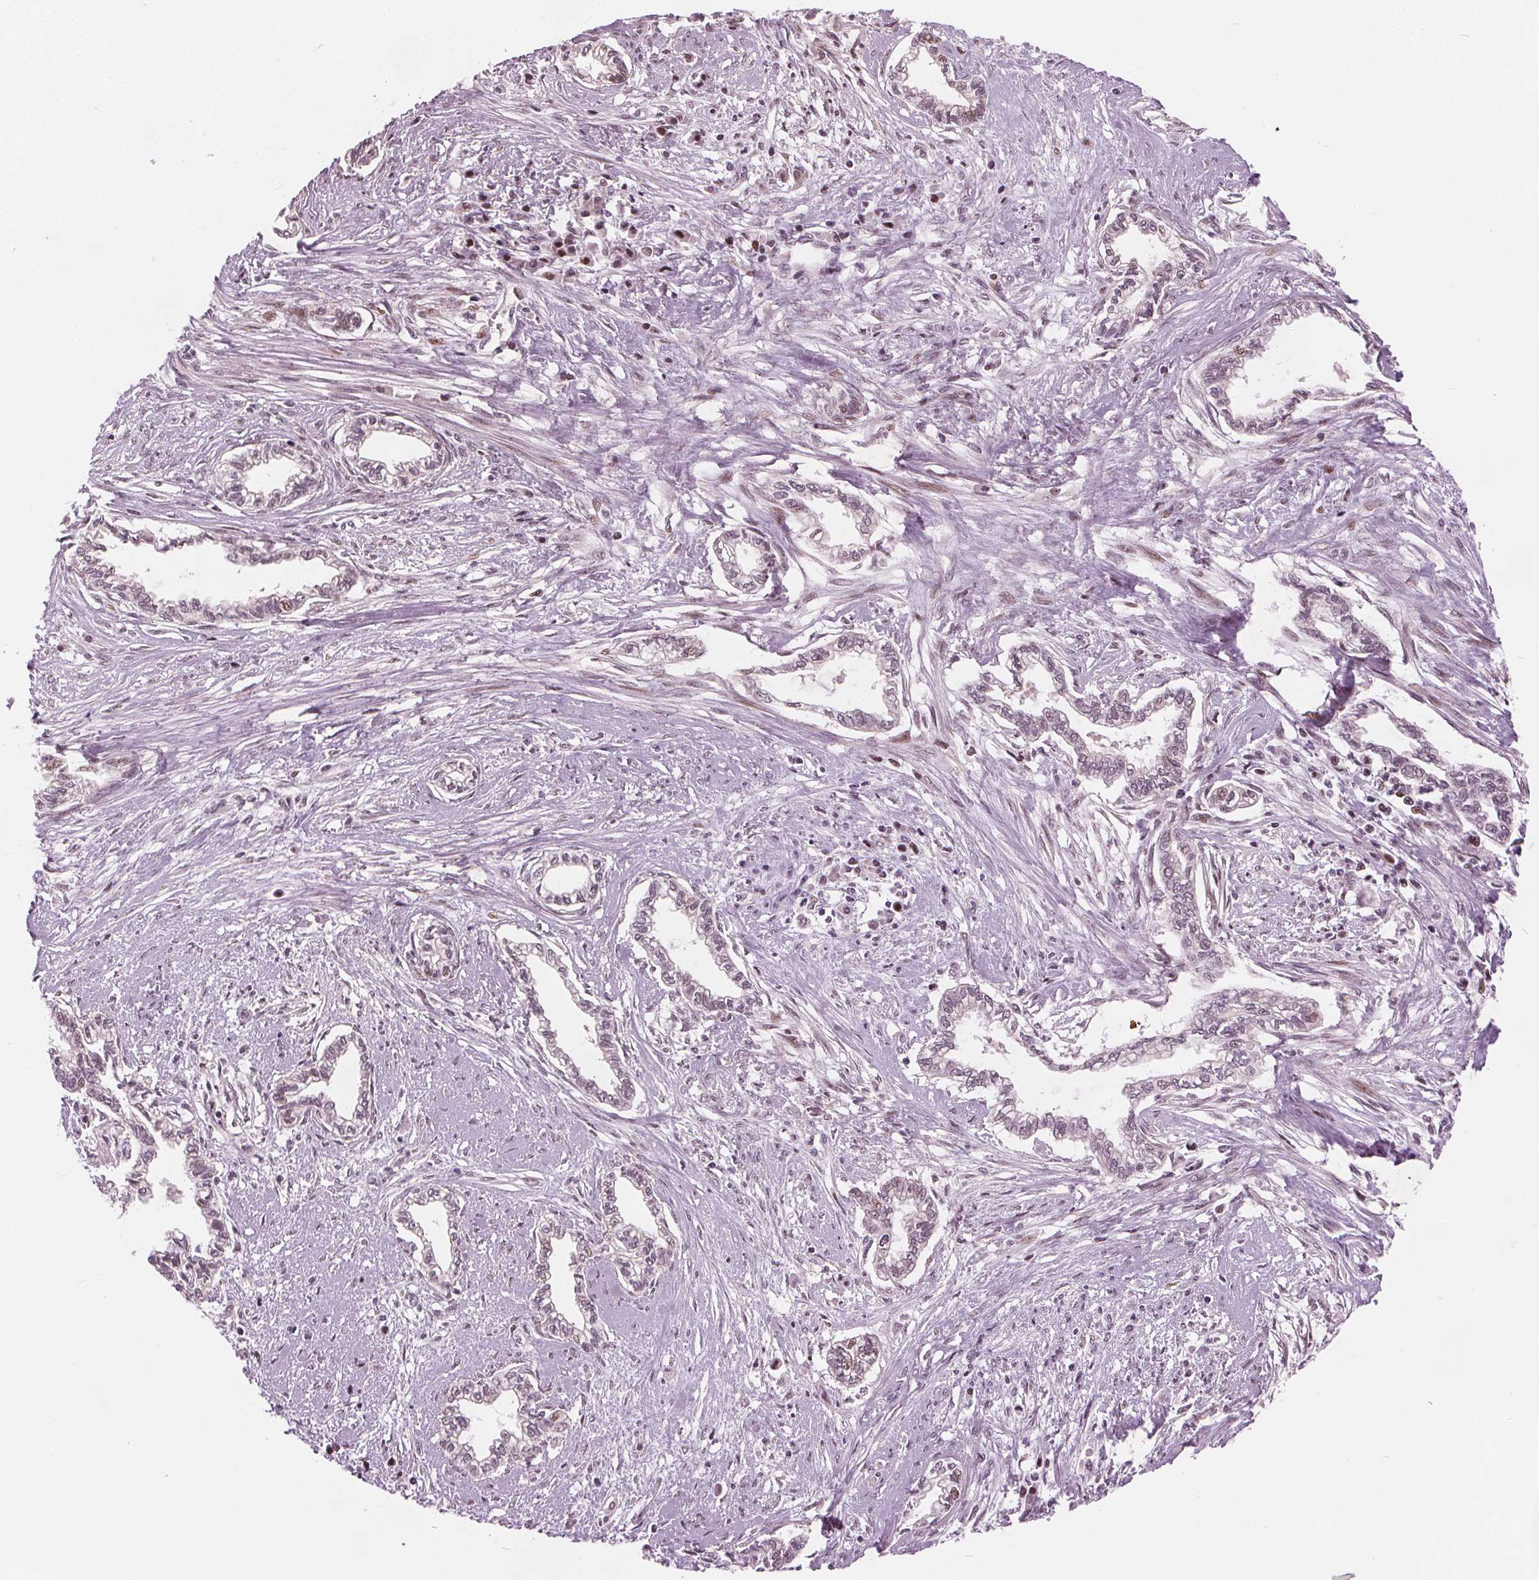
{"staining": {"intensity": "weak", "quantity": ">75%", "location": "nuclear"}, "tissue": "cervical cancer", "cell_type": "Tumor cells", "image_type": "cancer", "snomed": [{"axis": "morphology", "description": "Adenocarcinoma, NOS"}, {"axis": "topography", "description": "Cervix"}], "caption": "DAB (3,3'-diaminobenzidine) immunohistochemical staining of cervical cancer (adenocarcinoma) shows weak nuclear protein staining in about >75% of tumor cells.", "gene": "TTC34", "patient": {"sex": "female", "age": 62}}